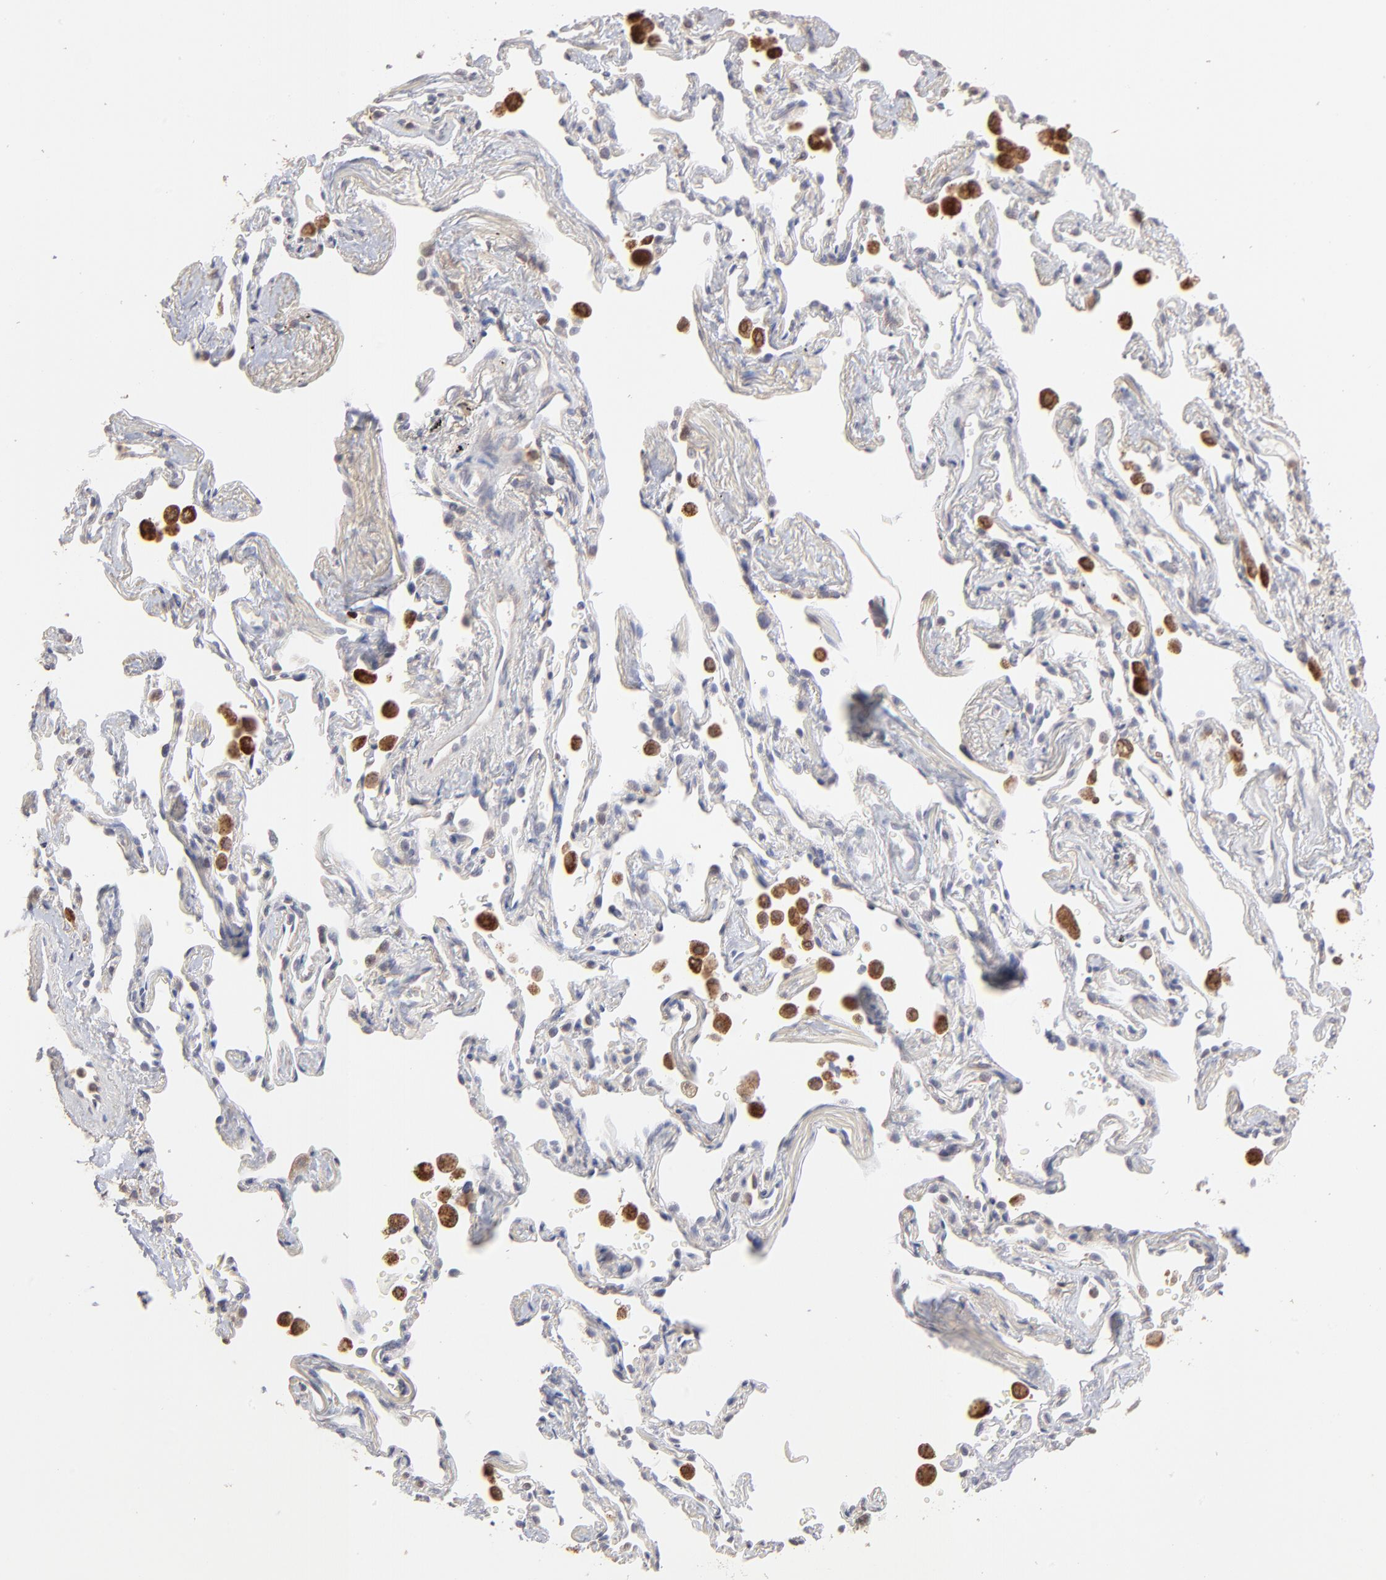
{"staining": {"intensity": "weak", "quantity": ">75%", "location": "cytoplasmic/membranous"}, "tissue": "lung cancer", "cell_type": "Tumor cells", "image_type": "cancer", "snomed": [{"axis": "morphology", "description": "Squamous cell carcinoma, NOS"}, {"axis": "topography", "description": "Lung"}], "caption": "An image of human lung cancer stained for a protein shows weak cytoplasmic/membranous brown staining in tumor cells.", "gene": "IVNS1ABP", "patient": {"sex": "female", "age": 67}}